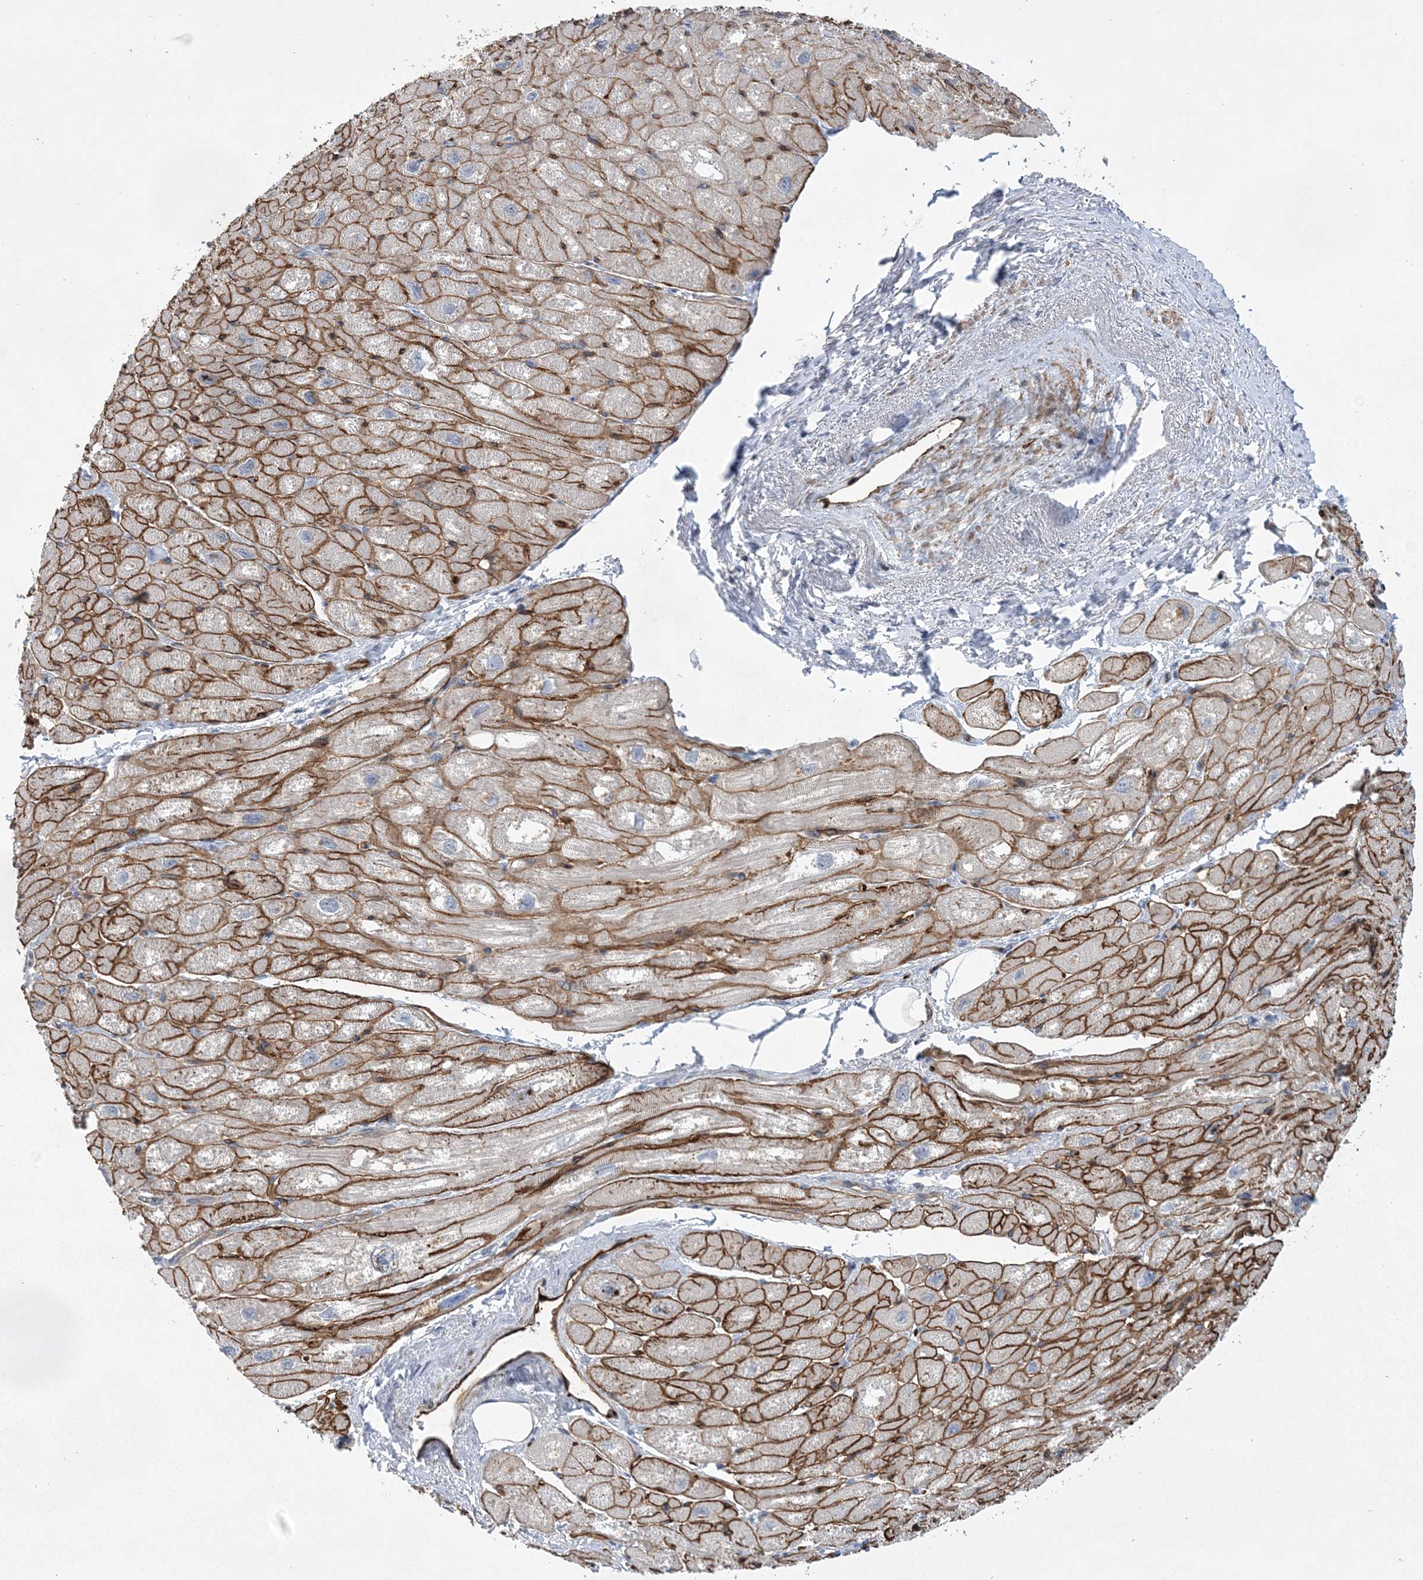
{"staining": {"intensity": "moderate", "quantity": ">75%", "location": "cytoplasmic/membranous"}, "tissue": "heart muscle", "cell_type": "Cardiomyocytes", "image_type": "normal", "snomed": [{"axis": "morphology", "description": "Normal tissue, NOS"}, {"axis": "topography", "description": "Heart"}], "caption": "The histopathology image shows immunohistochemical staining of unremarkable heart muscle. There is moderate cytoplasmic/membranous expression is appreciated in about >75% of cardiomyocytes. (IHC, brightfield microscopy, high magnification).", "gene": "CALN1", "patient": {"sex": "male", "age": 50}}